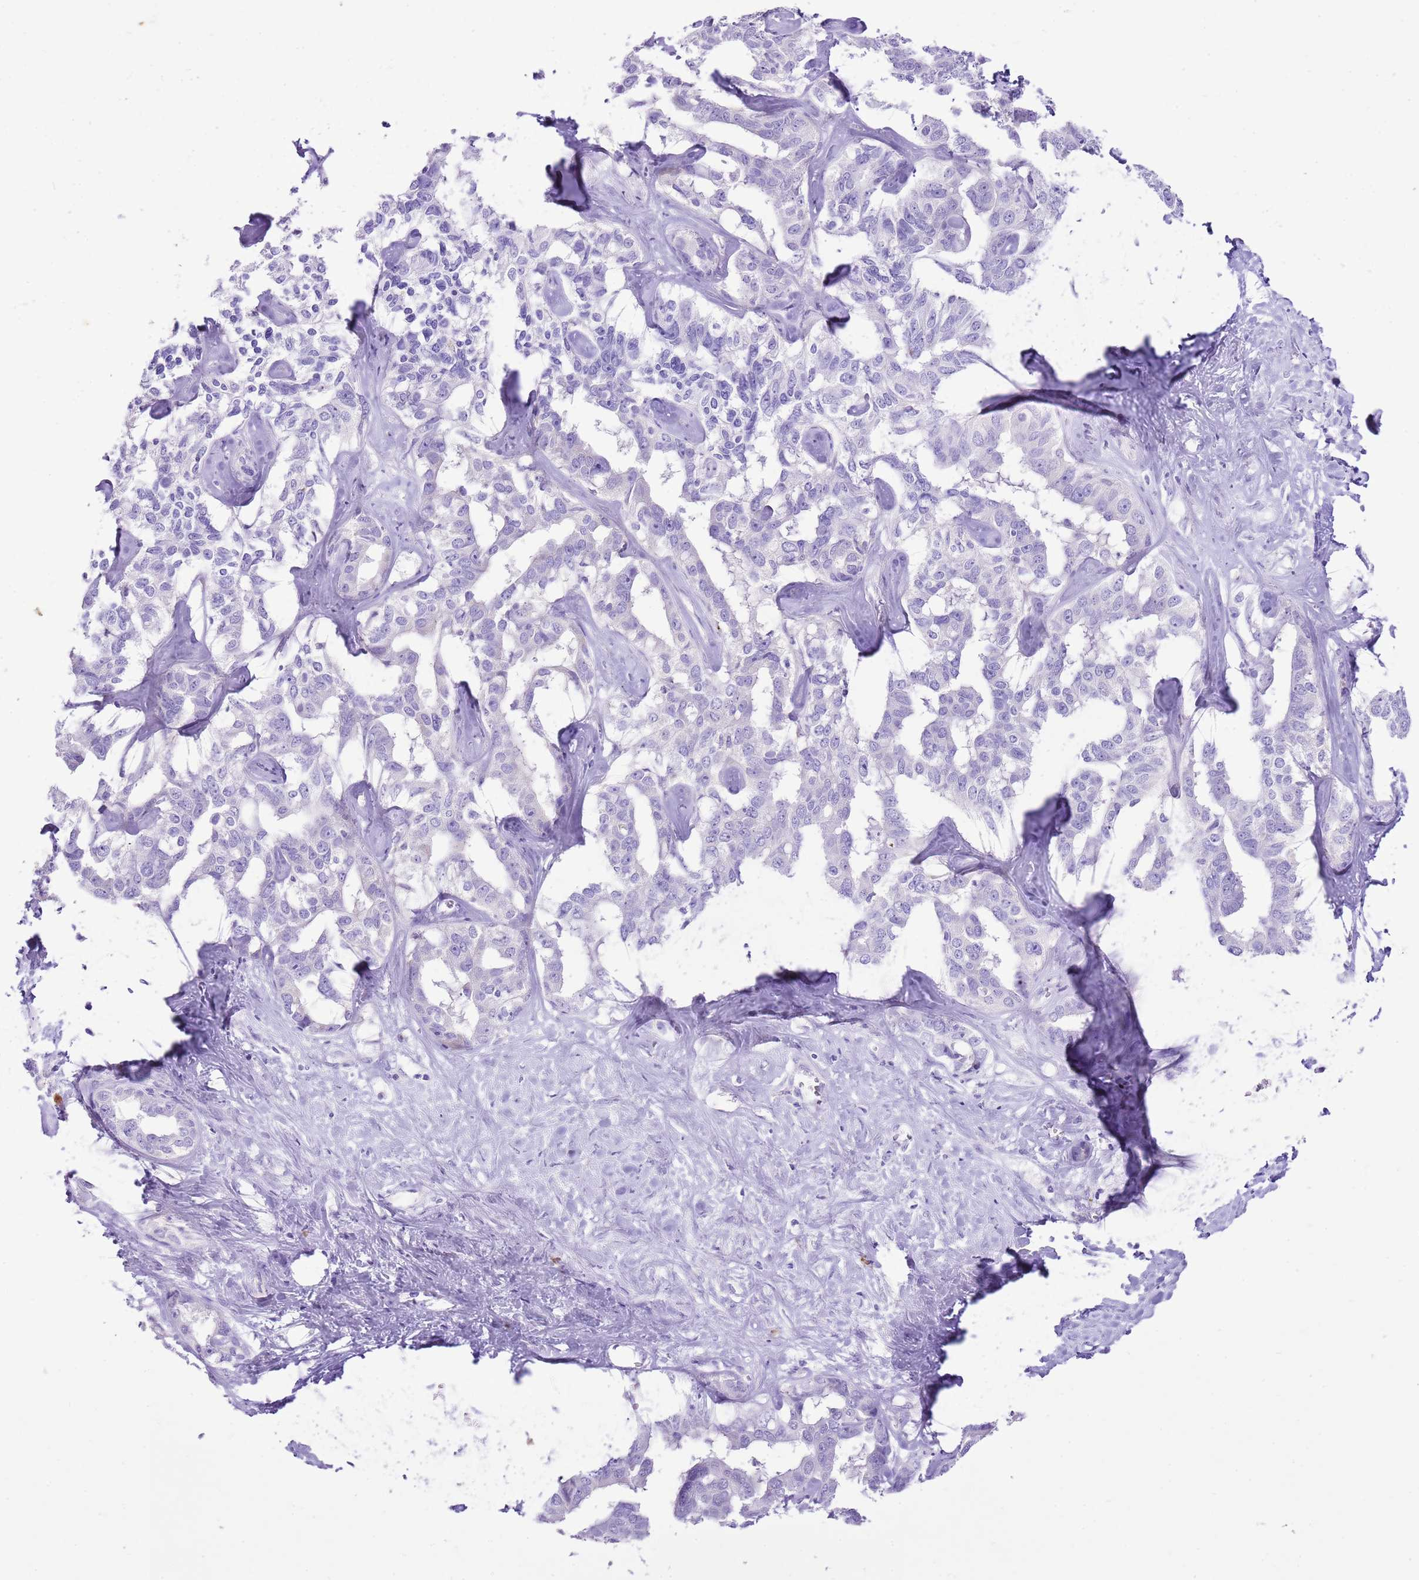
{"staining": {"intensity": "negative", "quantity": "none", "location": "none"}, "tissue": "liver cancer", "cell_type": "Tumor cells", "image_type": "cancer", "snomed": [{"axis": "morphology", "description": "Cholangiocarcinoma"}, {"axis": "topography", "description": "Liver"}], "caption": "Liver cancer was stained to show a protein in brown. There is no significant positivity in tumor cells. The staining is performed using DAB brown chromogen with nuclei counter-stained in using hematoxylin.", "gene": "AAR2", "patient": {"sex": "male", "age": 59}}